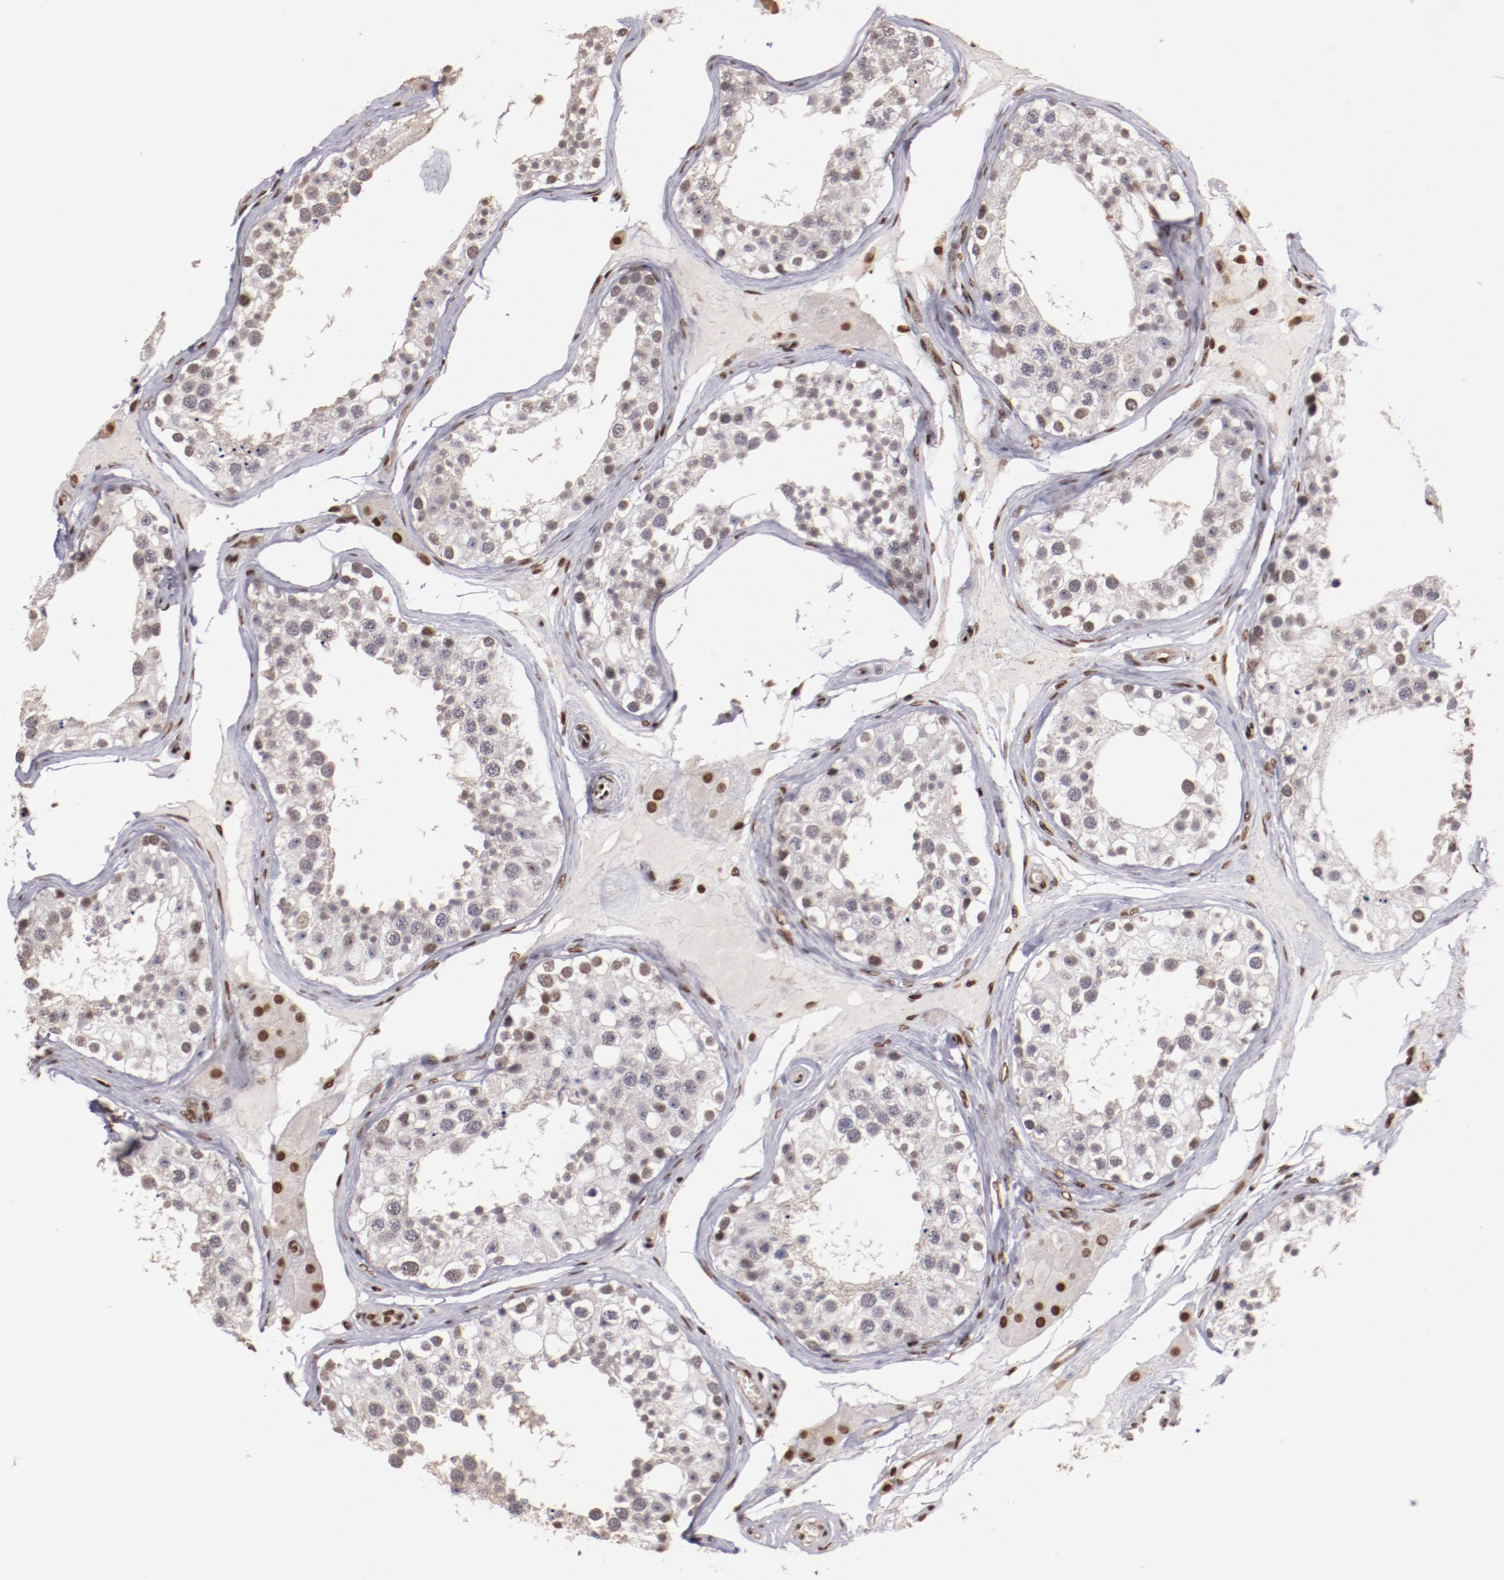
{"staining": {"intensity": "weak", "quantity": "<25%", "location": "nuclear"}, "tissue": "testis", "cell_type": "Cells in seminiferous ducts", "image_type": "normal", "snomed": [{"axis": "morphology", "description": "Normal tissue, NOS"}, {"axis": "topography", "description": "Testis"}], "caption": "Micrograph shows no protein positivity in cells in seminiferous ducts of normal testis.", "gene": "STAG2", "patient": {"sex": "male", "age": 68}}